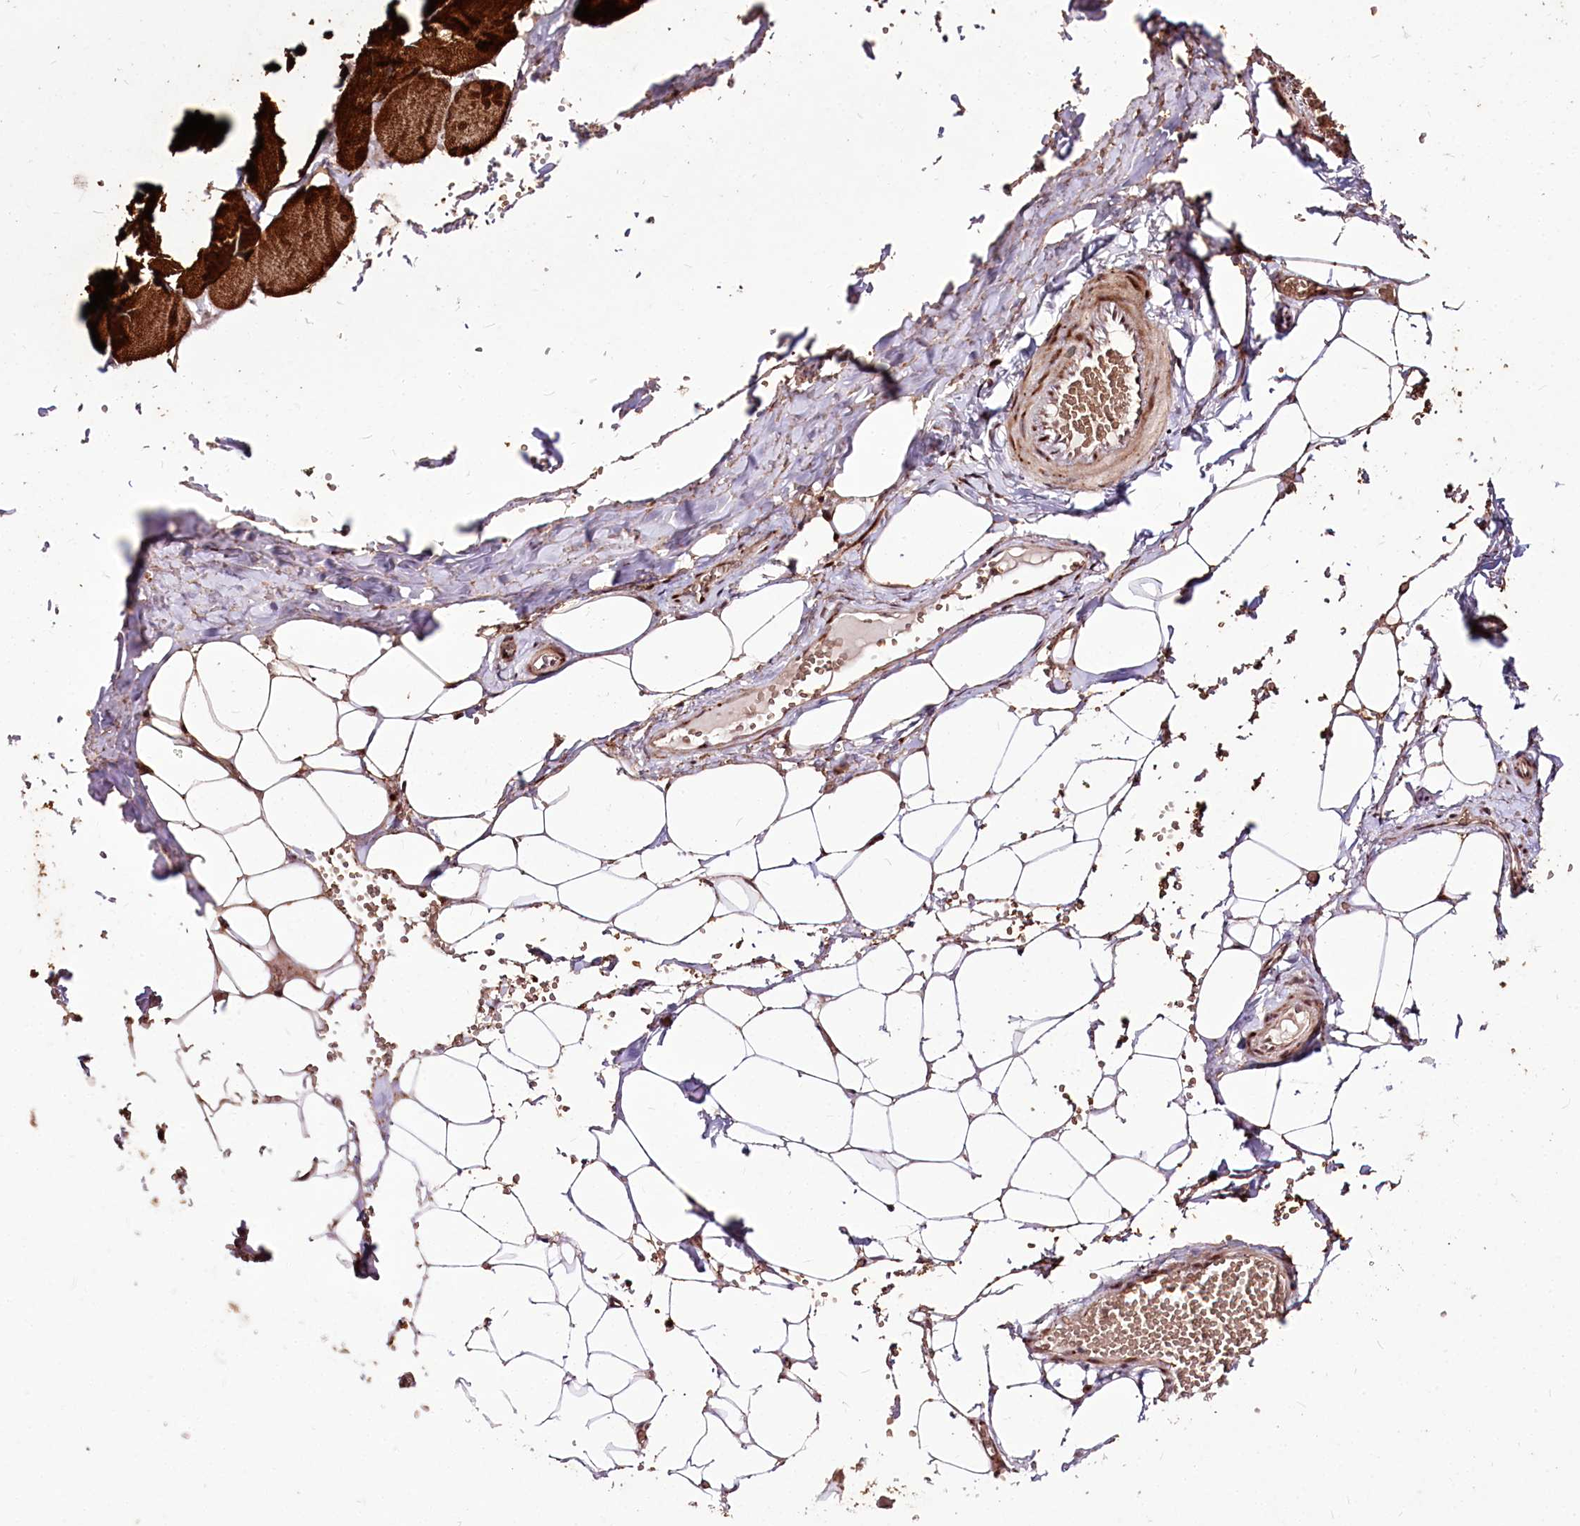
{"staining": {"intensity": "negative", "quantity": "none", "location": "none"}, "tissue": "adipose tissue", "cell_type": "Adipocytes", "image_type": "normal", "snomed": [{"axis": "morphology", "description": "Normal tissue, NOS"}, {"axis": "topography", "description": "Skeletal muscle"}, {"axis": "topography", "description": "Peripheral nerve tissue"}], "caption": "Adipocytes are negative for protein expression in benign human adipose tissue. (DAB (3,3'-diaminobenzidine) IHC with hematoxylin counter stain).", "gene": "CARD19", "patient": {"sex": "female", "age": 55}}